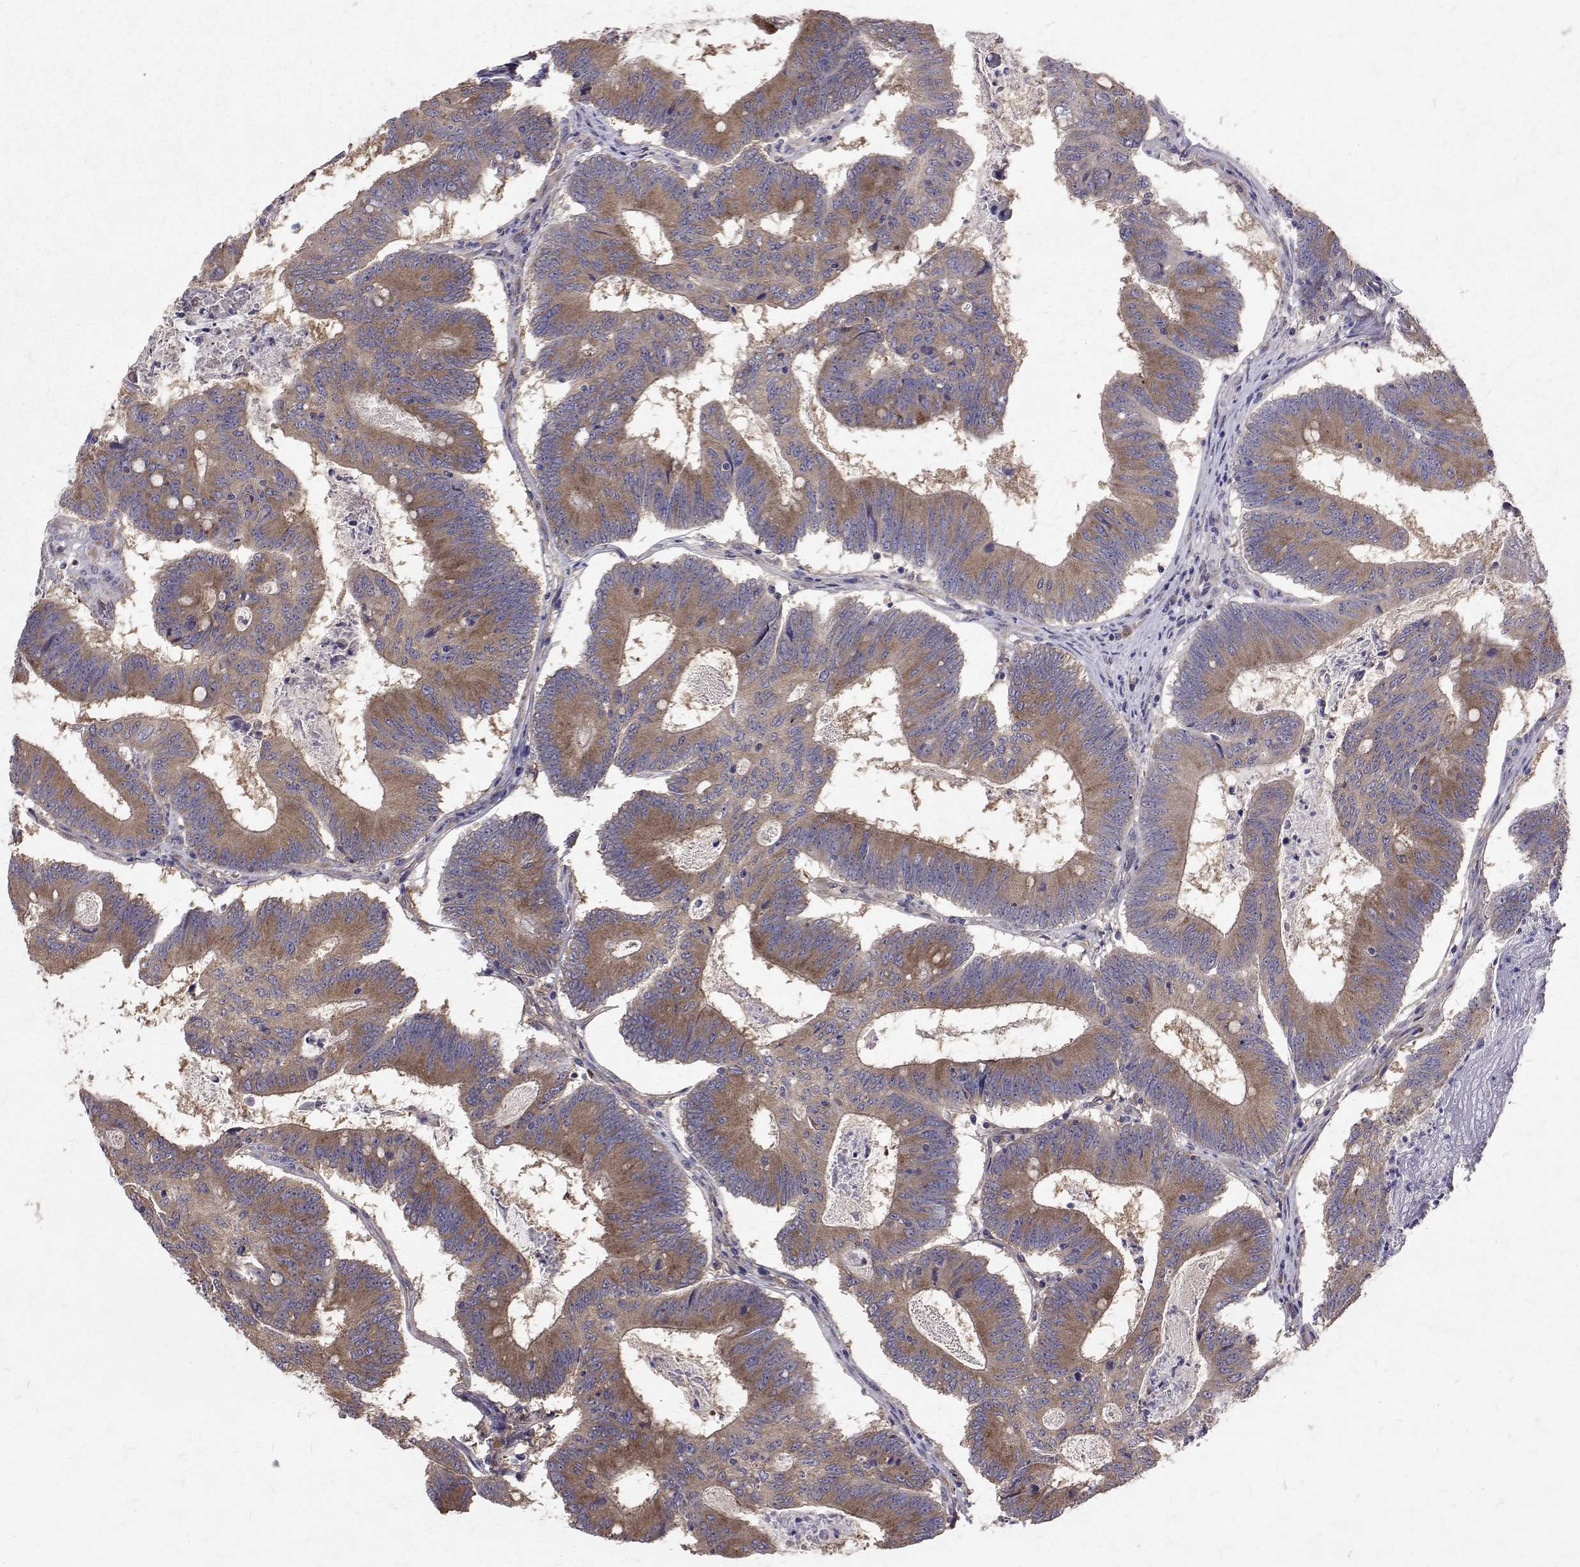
{"staining": {"intensity": "moderate", "quantity": "25%-75%", "location": "cytoplasmic/membranous"}, "tissue": "colorectal cancer", "cell_type": "Tumor cells", "image_type": "cancer", "snomed": [{"axis": "morphology", "description": "Adenocarcinoma, NOS"}, {"axis": "topography", "description": "Colon"}], "caption": "Immunohistochemical staining of colorectal adenocarcinoma demonstrates moderate cytoplasmic/membranous protein expression in approximately 25%-75% of tumor cells. The protein of interest is stained brown, and the nuclei are stained in blue (DAB (3,3'-diaminobenzidine) IHC with brightfield microscopy, high magnification).", "gene": "FARSB", "patient": {"sex": "female", "age": 70}}